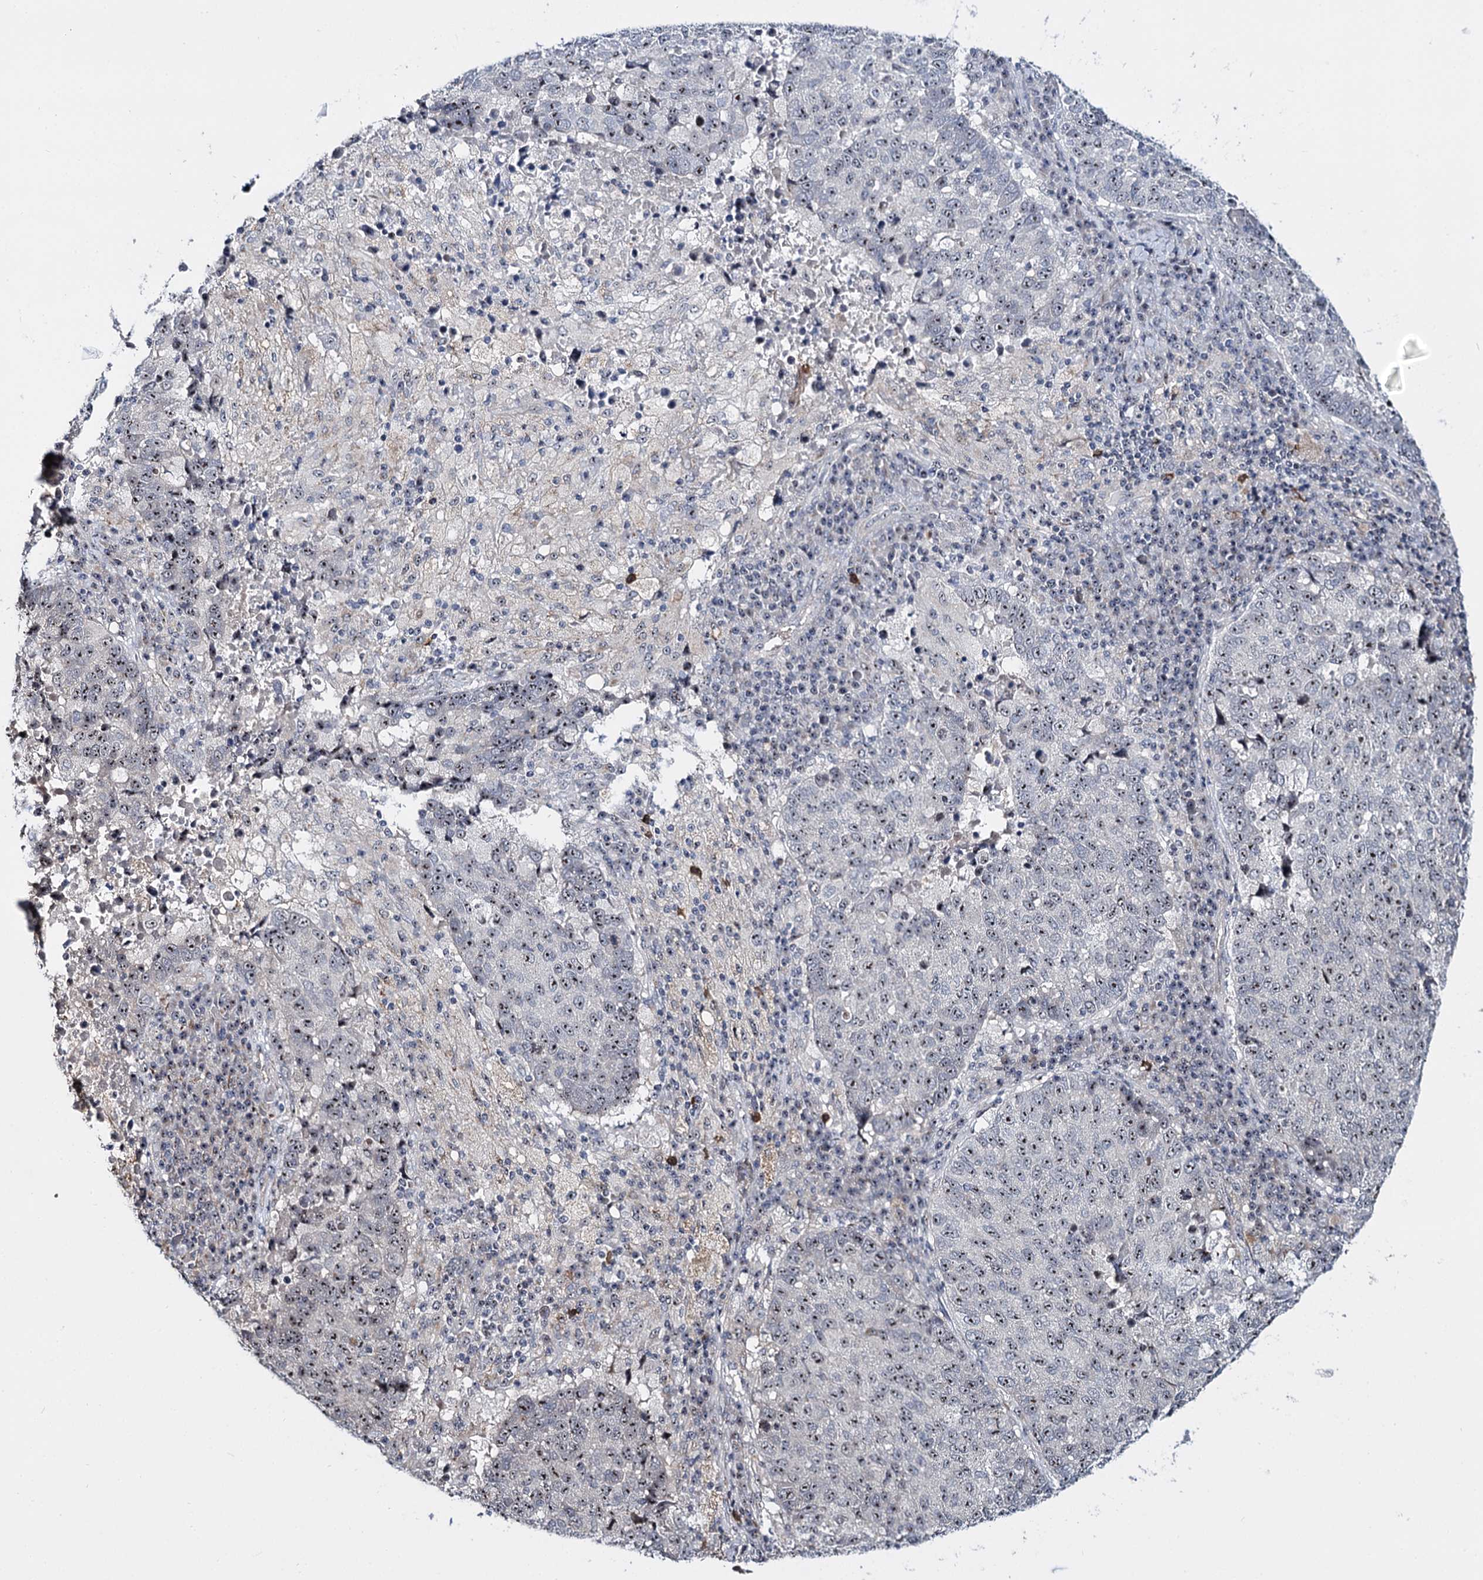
{"staining": {"intensity": "moderate", "quantity": ">75%", "location": "nuclear"}, "tissue": "lung cancer", "cell_type": "Tumor cells", "image_type": "cancer", "snomed": [{"axis": "morphology", "description": "Squamous cell carcinoma, NOS"}, {"axis": "topography", "description": "Lung"}], "caption": "Immunohistochemical staining of human squamous cell carcinoma (lung) demonstrates moderate nuclear protein staining in approximately >75% of tumor cells.", "gene": "SUPT20H", "patient": {"sex": "male", "age": 73}}